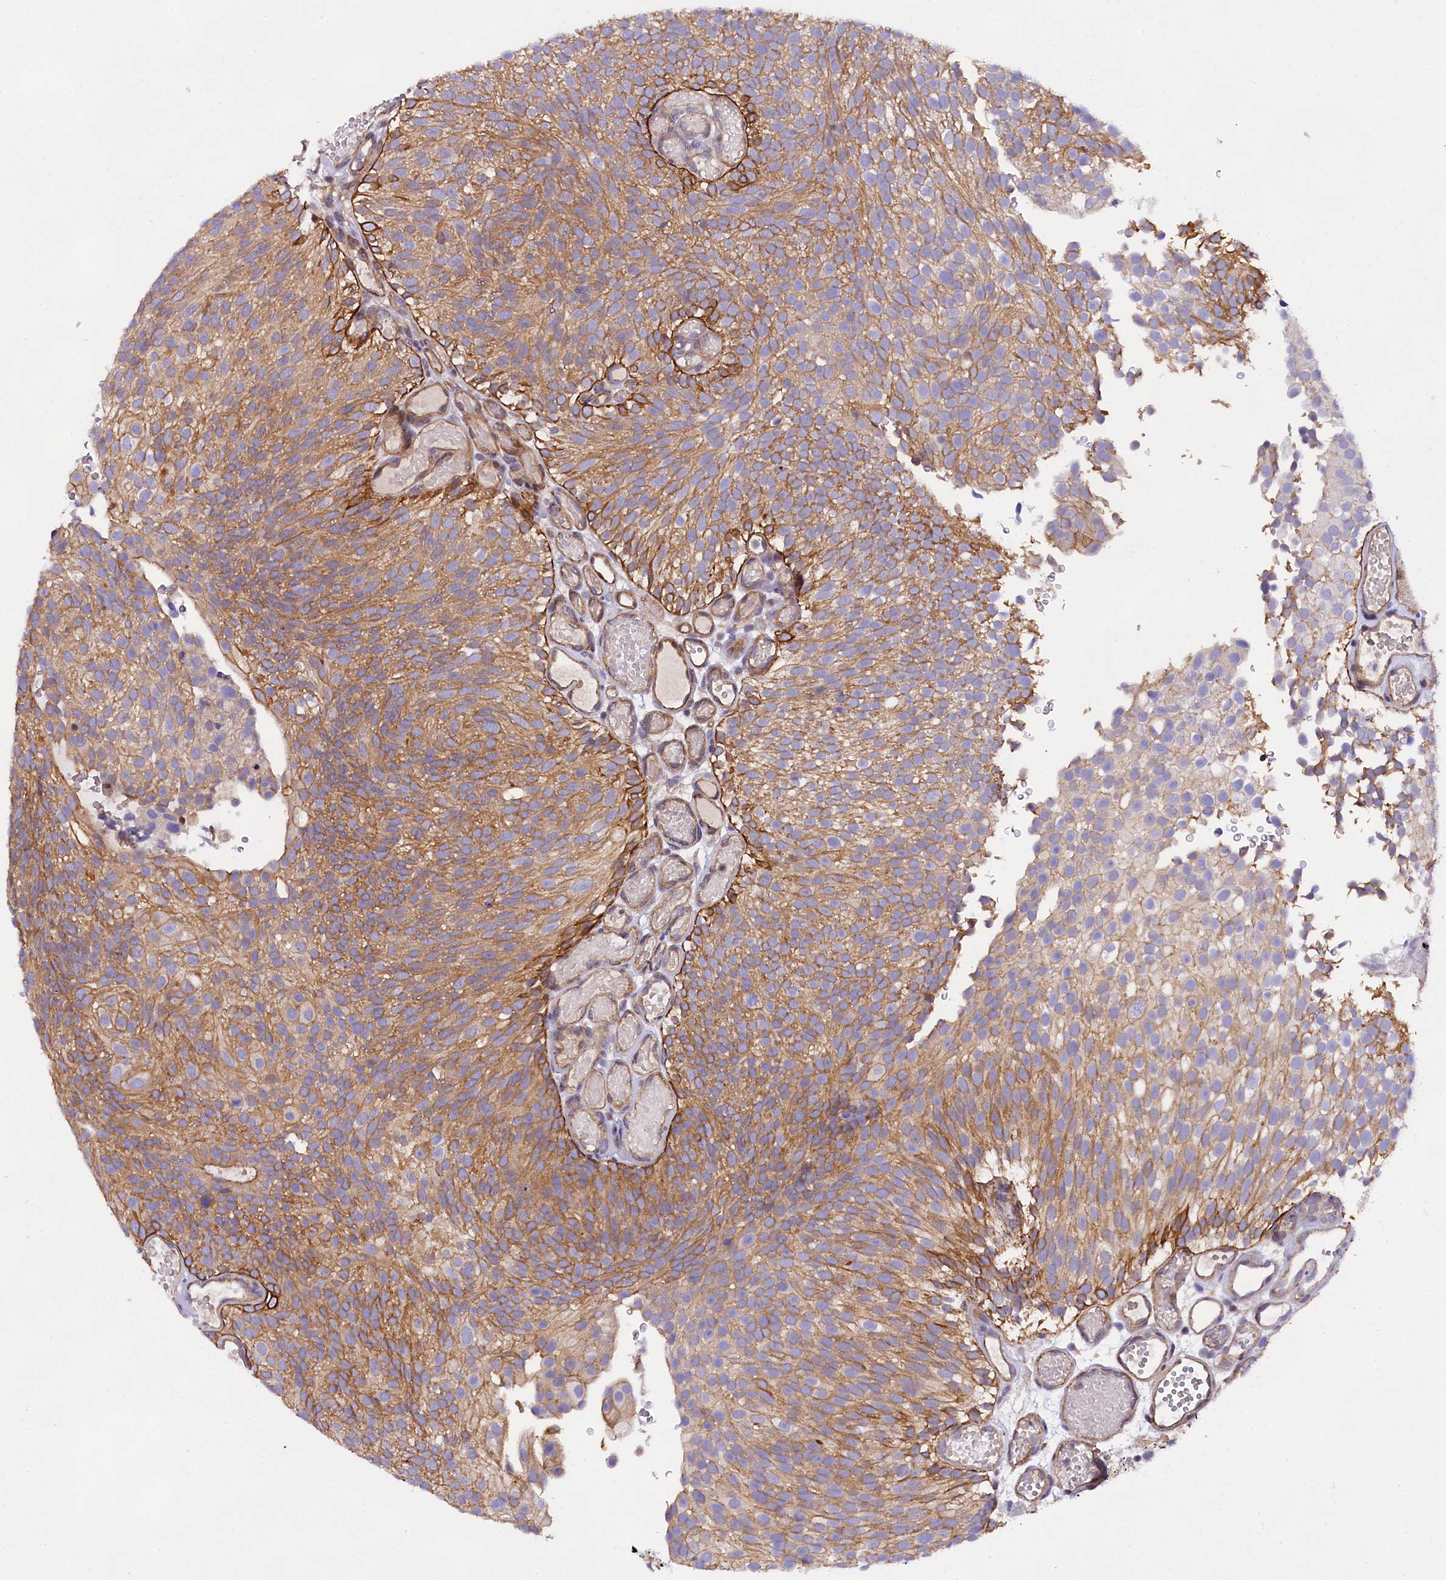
{"staining": {"intensity": "moderate", "quantity": ">75%", "location": "cytoplasmic/membranous"}, "tissue": "urothelial cancer", "cell_type": "Tumor cells", "image_type": "cancer", "snomed": [{"axis": "morphology", "description": "Urothelial carcinoma, Low grade"}, {"axis": "topography", "description": "Urinary bladder"}], "caption": "Immunohistochemical staining of human urothelial carcinoma (low-grade) displays medium levels of moderate cytoplasmic/membranous protein expression in about >75% of tumor cells. (Stains: DAB in brown, nuclei in blue, Microscopy: brightfield microscopy at high magnification).", "gene": "SP4", "patient": {"sex": "male", "age": 78}}